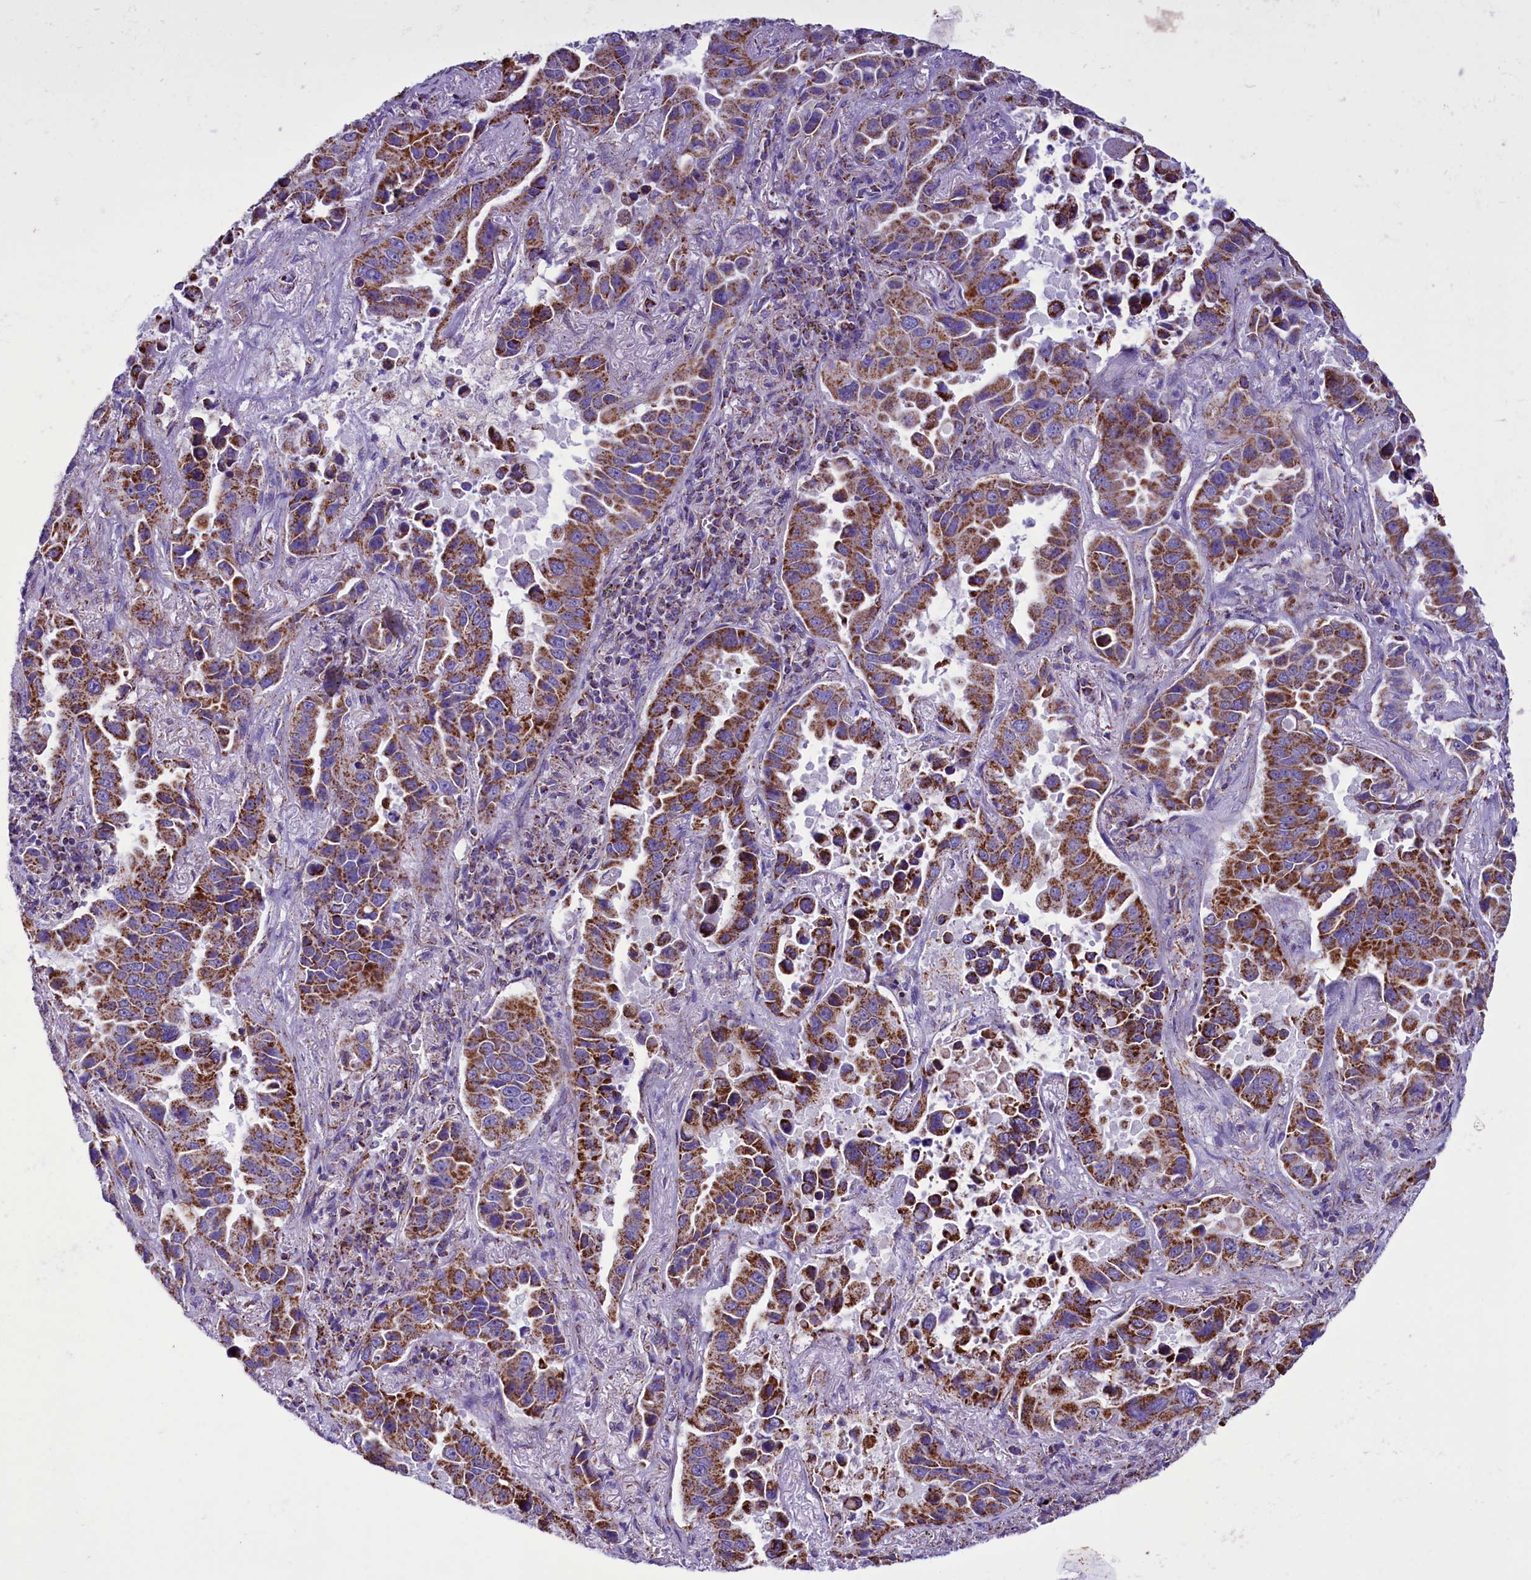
{"staining": {"intensity": "moderate", "quantity": "25%-75%", "location": "cytoplasmic/membranous"}, "tissue": "lung cancer", "cell_type": "Tumor cells", "image_type": "cancer", "snomed": [{"axis": "morphology", "description": "Adenocarcinoma, NOS"}, {"axis": "topography", "description": "Lung"}], "caption": "This is a micrograph of IHC staining of lung cancer (adenocarcinoma), which shows moderate positivity in the cytoplasmic/membranous of tumor cells.", "gene": "ICA1L", "patient": {"sex": "male", "age": 64}}